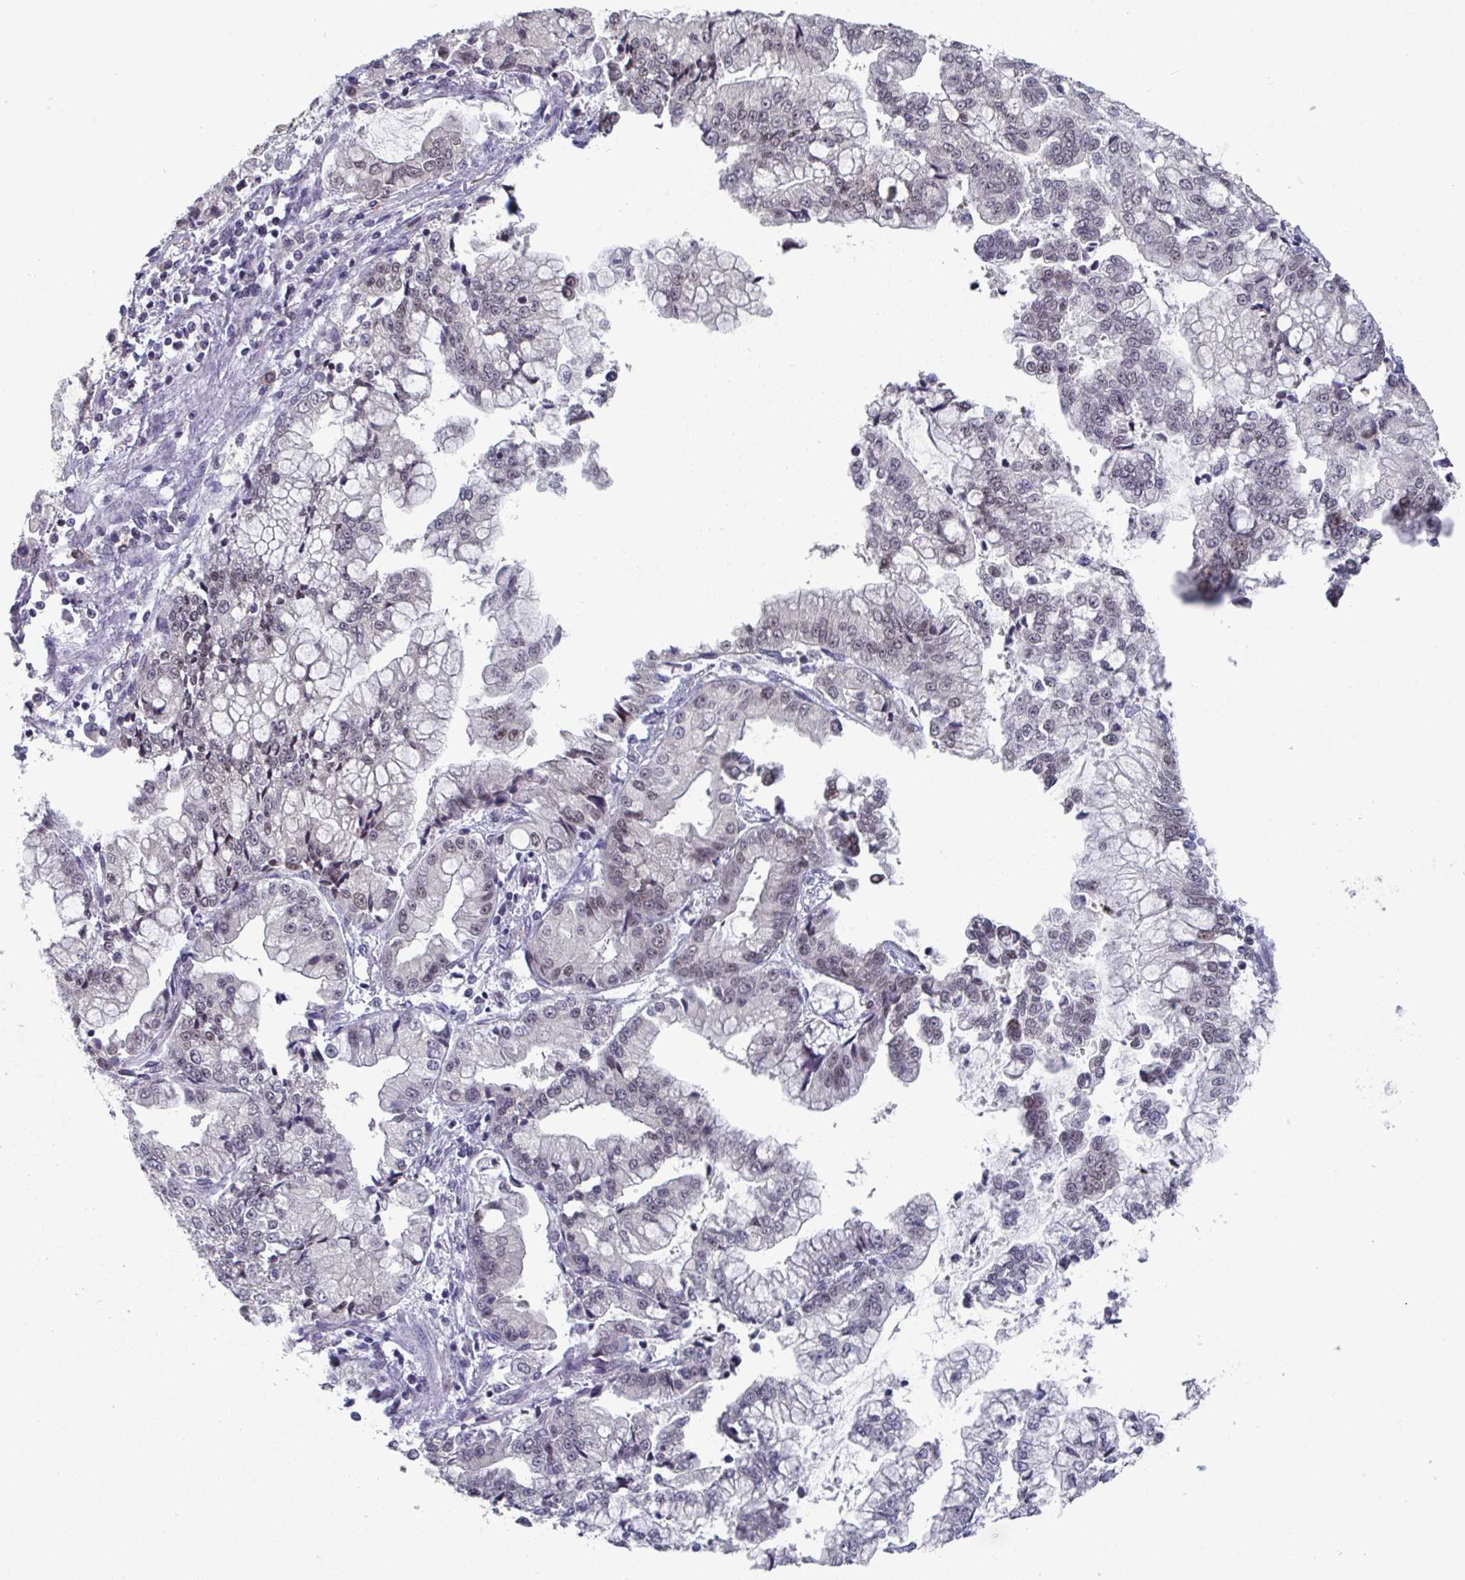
{"staining": {"intensity": "weak", "quantity": "25%-75%", "location": "nuclear"}, "tissue": "stomach cancer", "cell_type": "Tumor cells", "image_type": "cancer", "snomed": [{"axis": "morphology", "description": "Adenocarcinoma, NOS"}, {"axis": "topography", "description": "Stomach, upper"}], "caption": "A photomicrograph of stomach cancer stained for a protein shows weak nuclear brown staining in tumor cells.", "gene": "JMJD1C", "patient": {"sex": "female", "age": 74}}